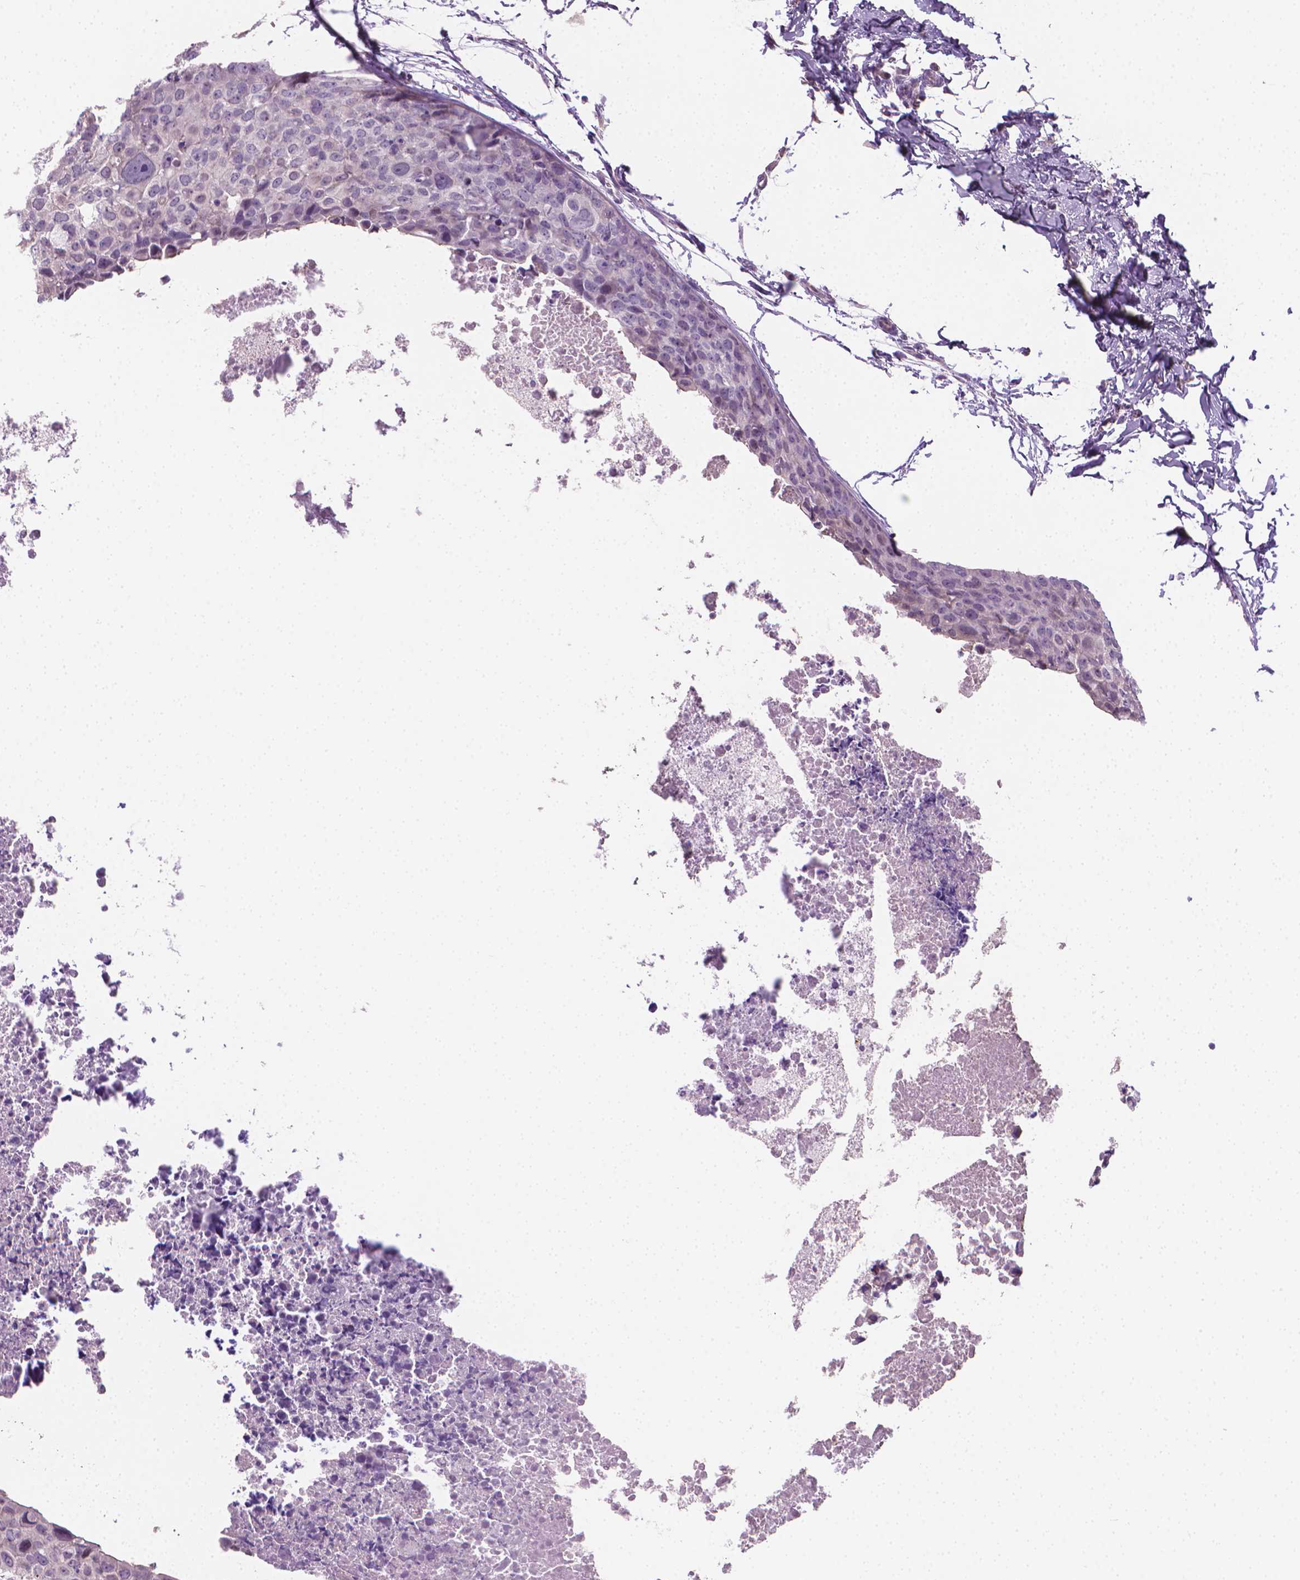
{"staining": {"intensity": "negative", "quantity": "none", "location": "none"}, "tissue": "breast cancer", "cell_type": "Tumor cells", "image_type": "cancer", "snomed": [{"axis": "morphology", "description": "Duct carcinoma"}, {"axis": "topography", "description": "Breast"}], "caption": "Human breast infiltrating ductal carcinoma stained for a protein using immunohistochemistry reveals no staining in tumor cells.", "gene": "CLXN", "patient": {"sex": "female", "age": 38}}